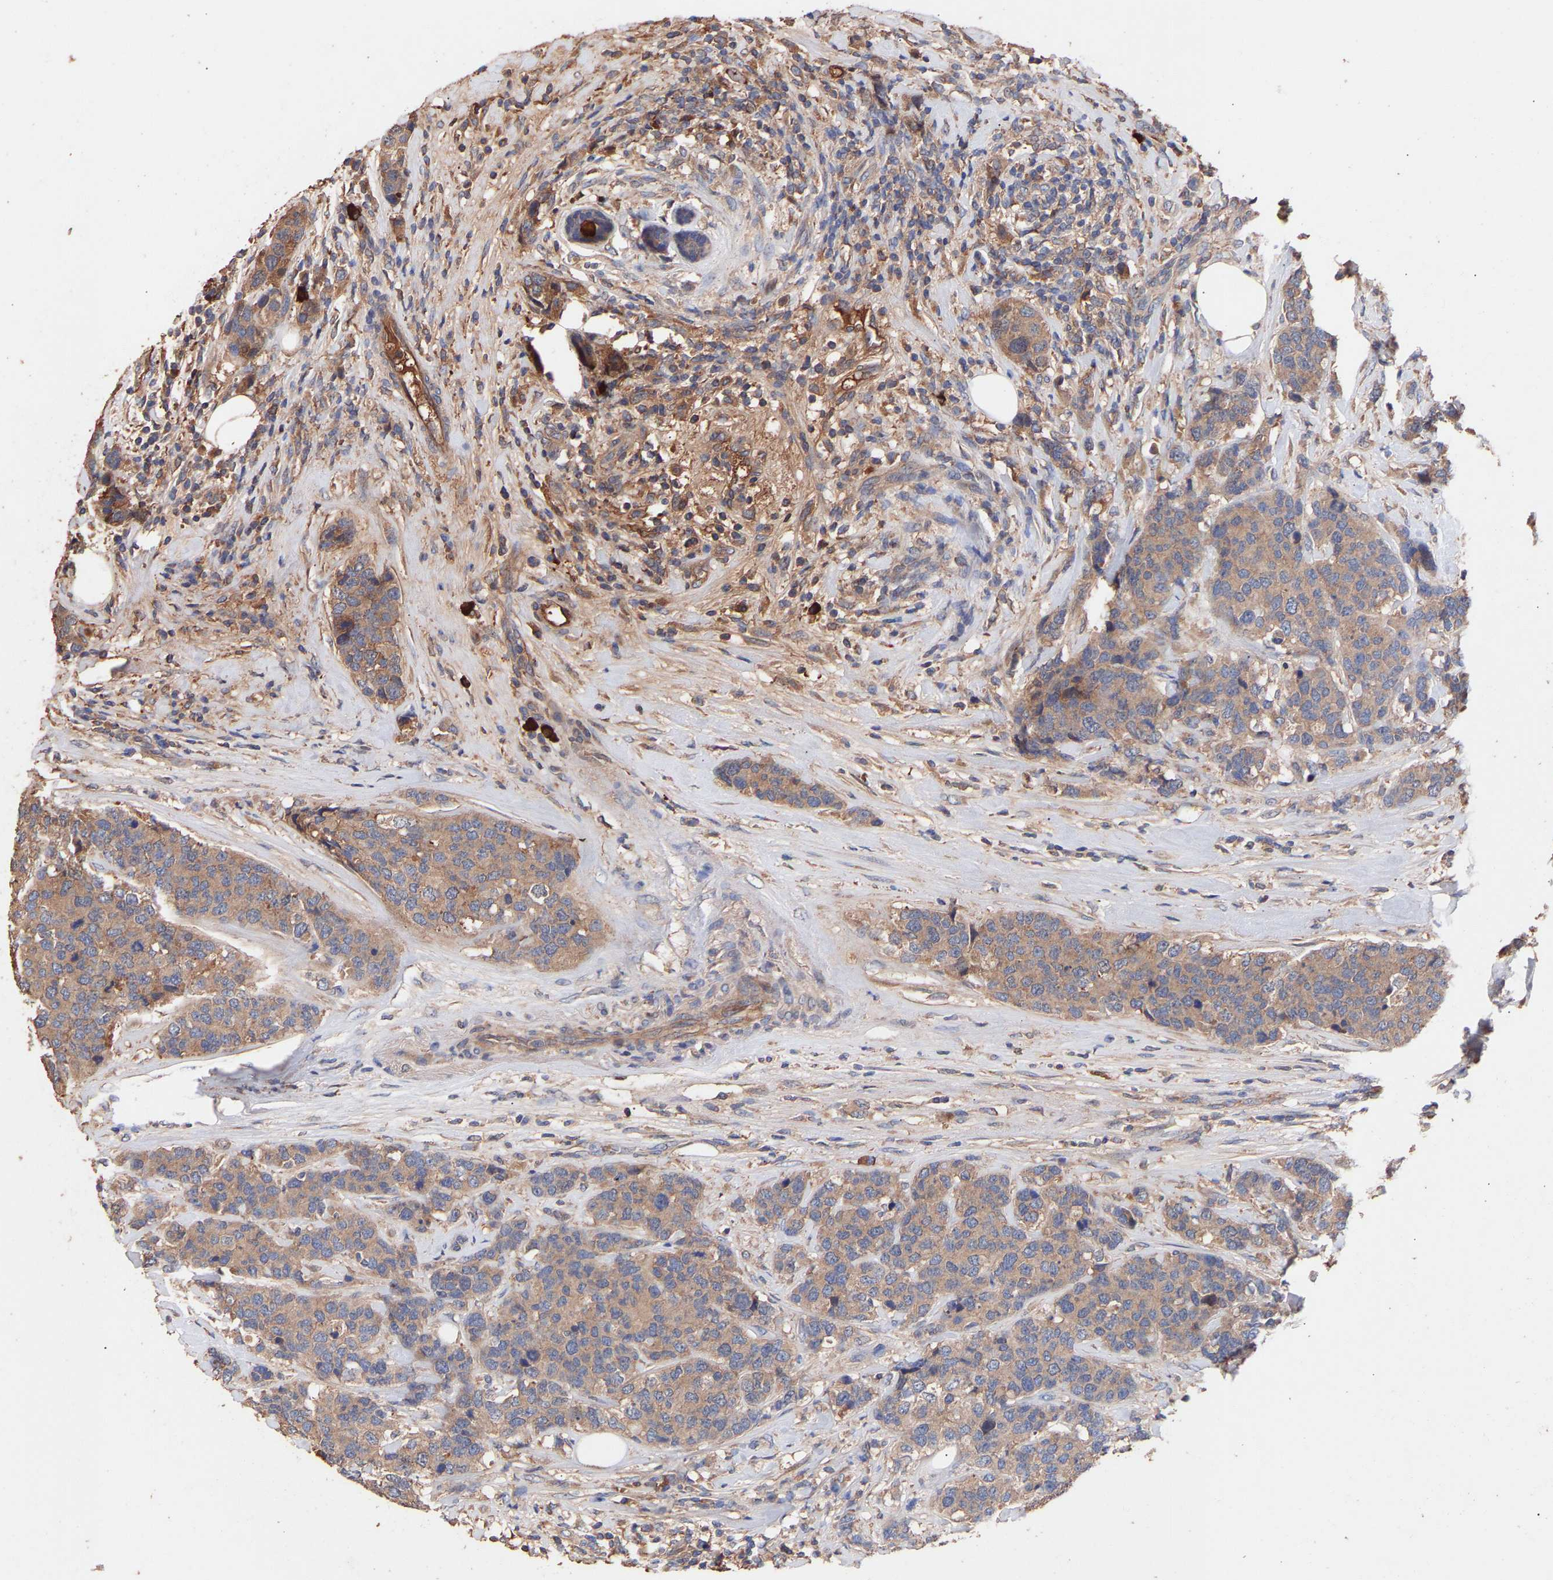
{"staining": {"intensity": "moderate", "quantity": "25%-75%", "location": "cytoplasmic/membranous"}, "tissue": "breast cancer", "cell_type": "Tumor cells", "image_type": "cancer", "snomed": [{"axis": "morphology", "description": "Lobular carcinoma"}, {"axis": "topography", "description": "Breast"}], "caption": "Breast lobular carcinoma stained for a protein (brown) demonstrates moderate cytoplasmic/membranous positive expression in about 25%-75% of tumor cells.", "gene": "TMEM268", "patient": {"sex": "female", "age": 59}}